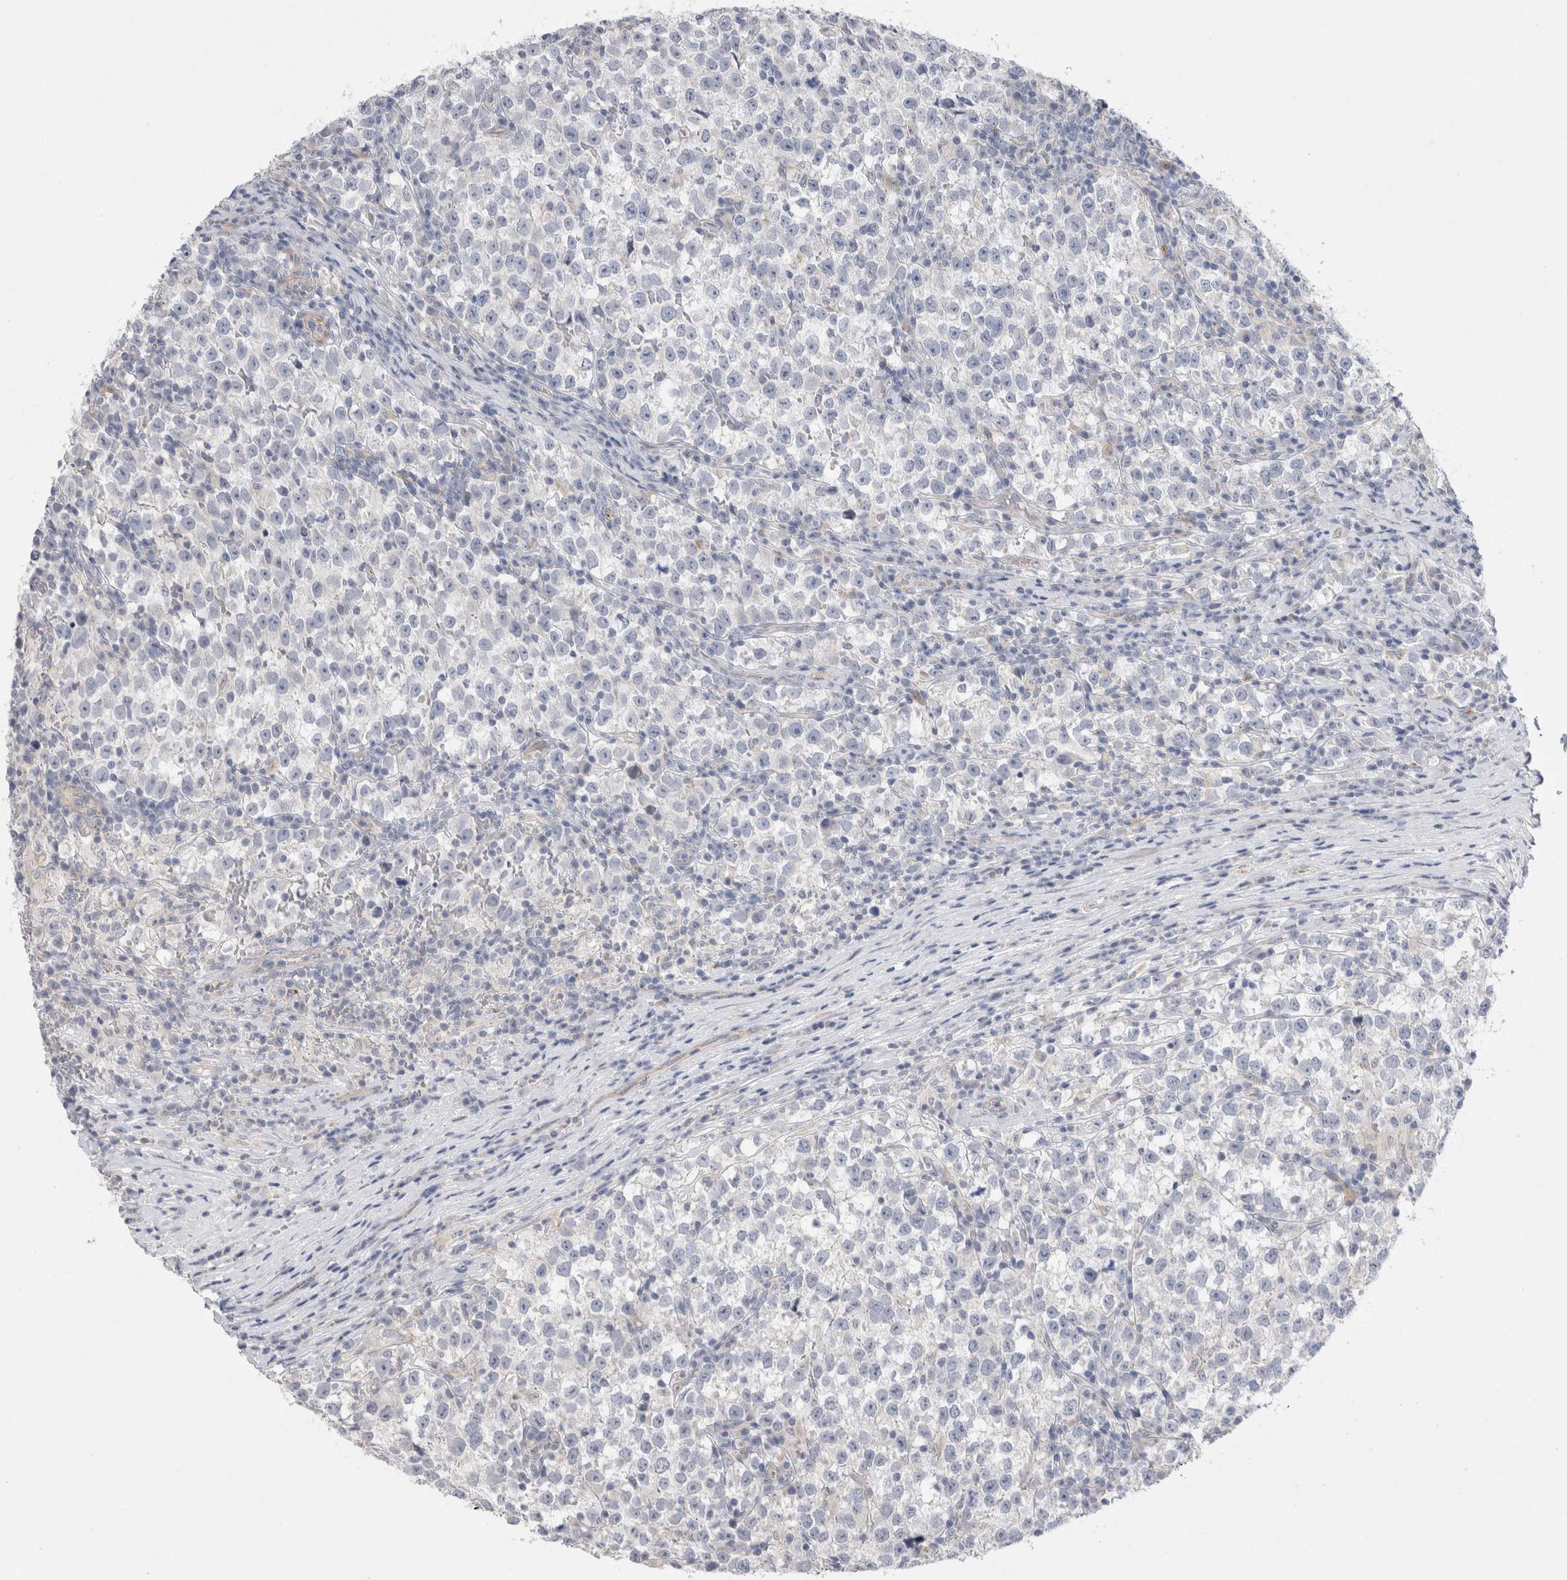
{"staining": {"intensity": "negative", "quantity": "none", "location": "none"}, "tissue": "testis cancer", "cell_type": "Tumor cells", "image_type": "cancer", "snomed": [{"axis": "morphology", "description": "Normal tissue, NOS"}, {"axis": "morphology", "description": "Seminoma, NOS"}, {"axis": "topography", "description": "Testis"}], "caption": "The image reveals no significant expression in tumor cells of testis seminoma.", "gene": "GAA", "patient": {"sex": "male", "age": 43}}